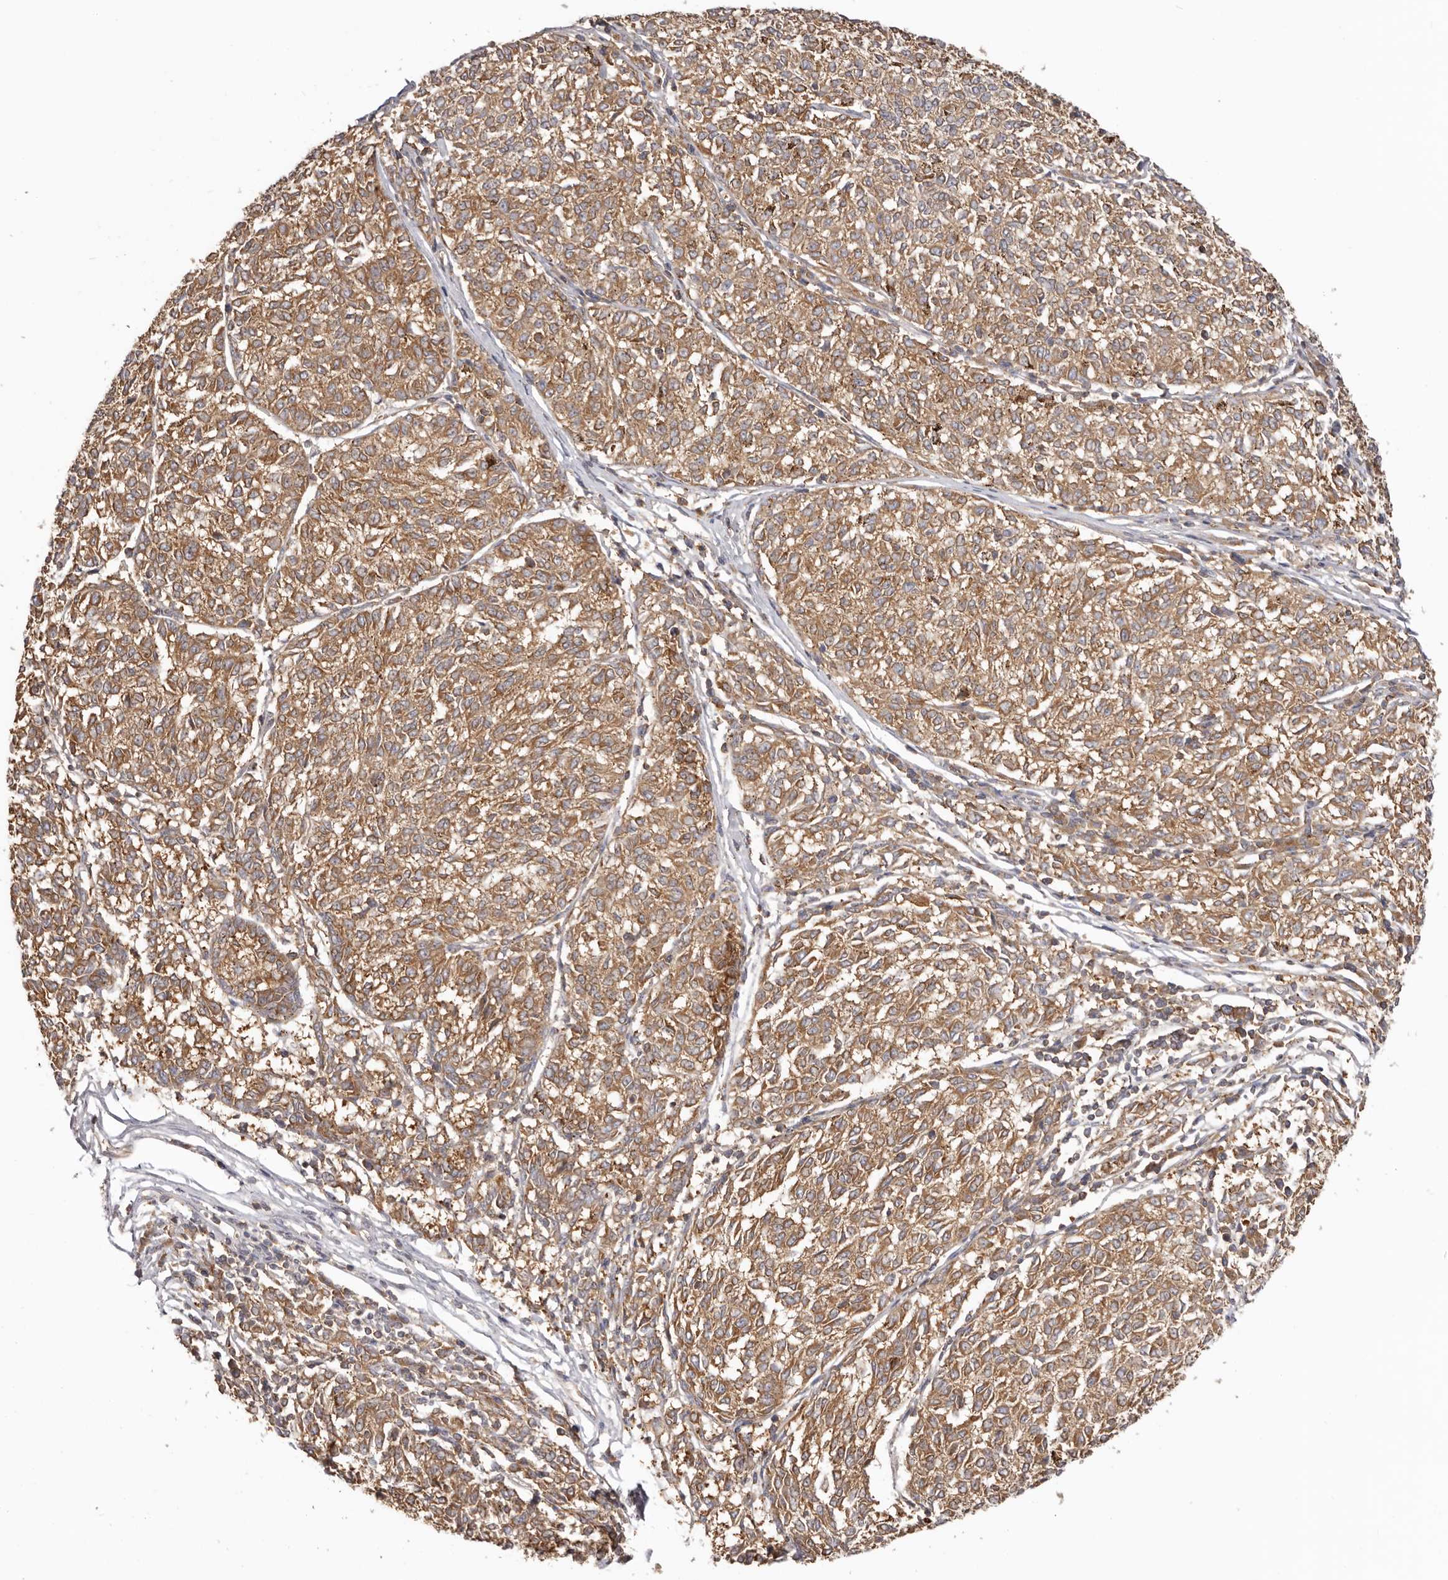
{"staining": {"intensity": "moderate", "quantity": ">75%", "location": "cytoplasmic/membranous"}, "tissue": "melanoma", "cell_type": "Tumor cells", "image_type": "cancer", "snomed": [{"axis": "morphology", "description": "Malignant melanoma, NOS"}, {"axis": "topography", "description": "Skin"}], "caption": "High-magnification brightfield microscopy of malignant melanoma stained with DAB (brown) and counterstained with hematoxylin (blue). tumor cells exhibit moderate cytoplasmic/membranous expression is present in about>75% of cells.", "gene": "EEF1E1", "patient": {"sex": "female", "age": 72}}